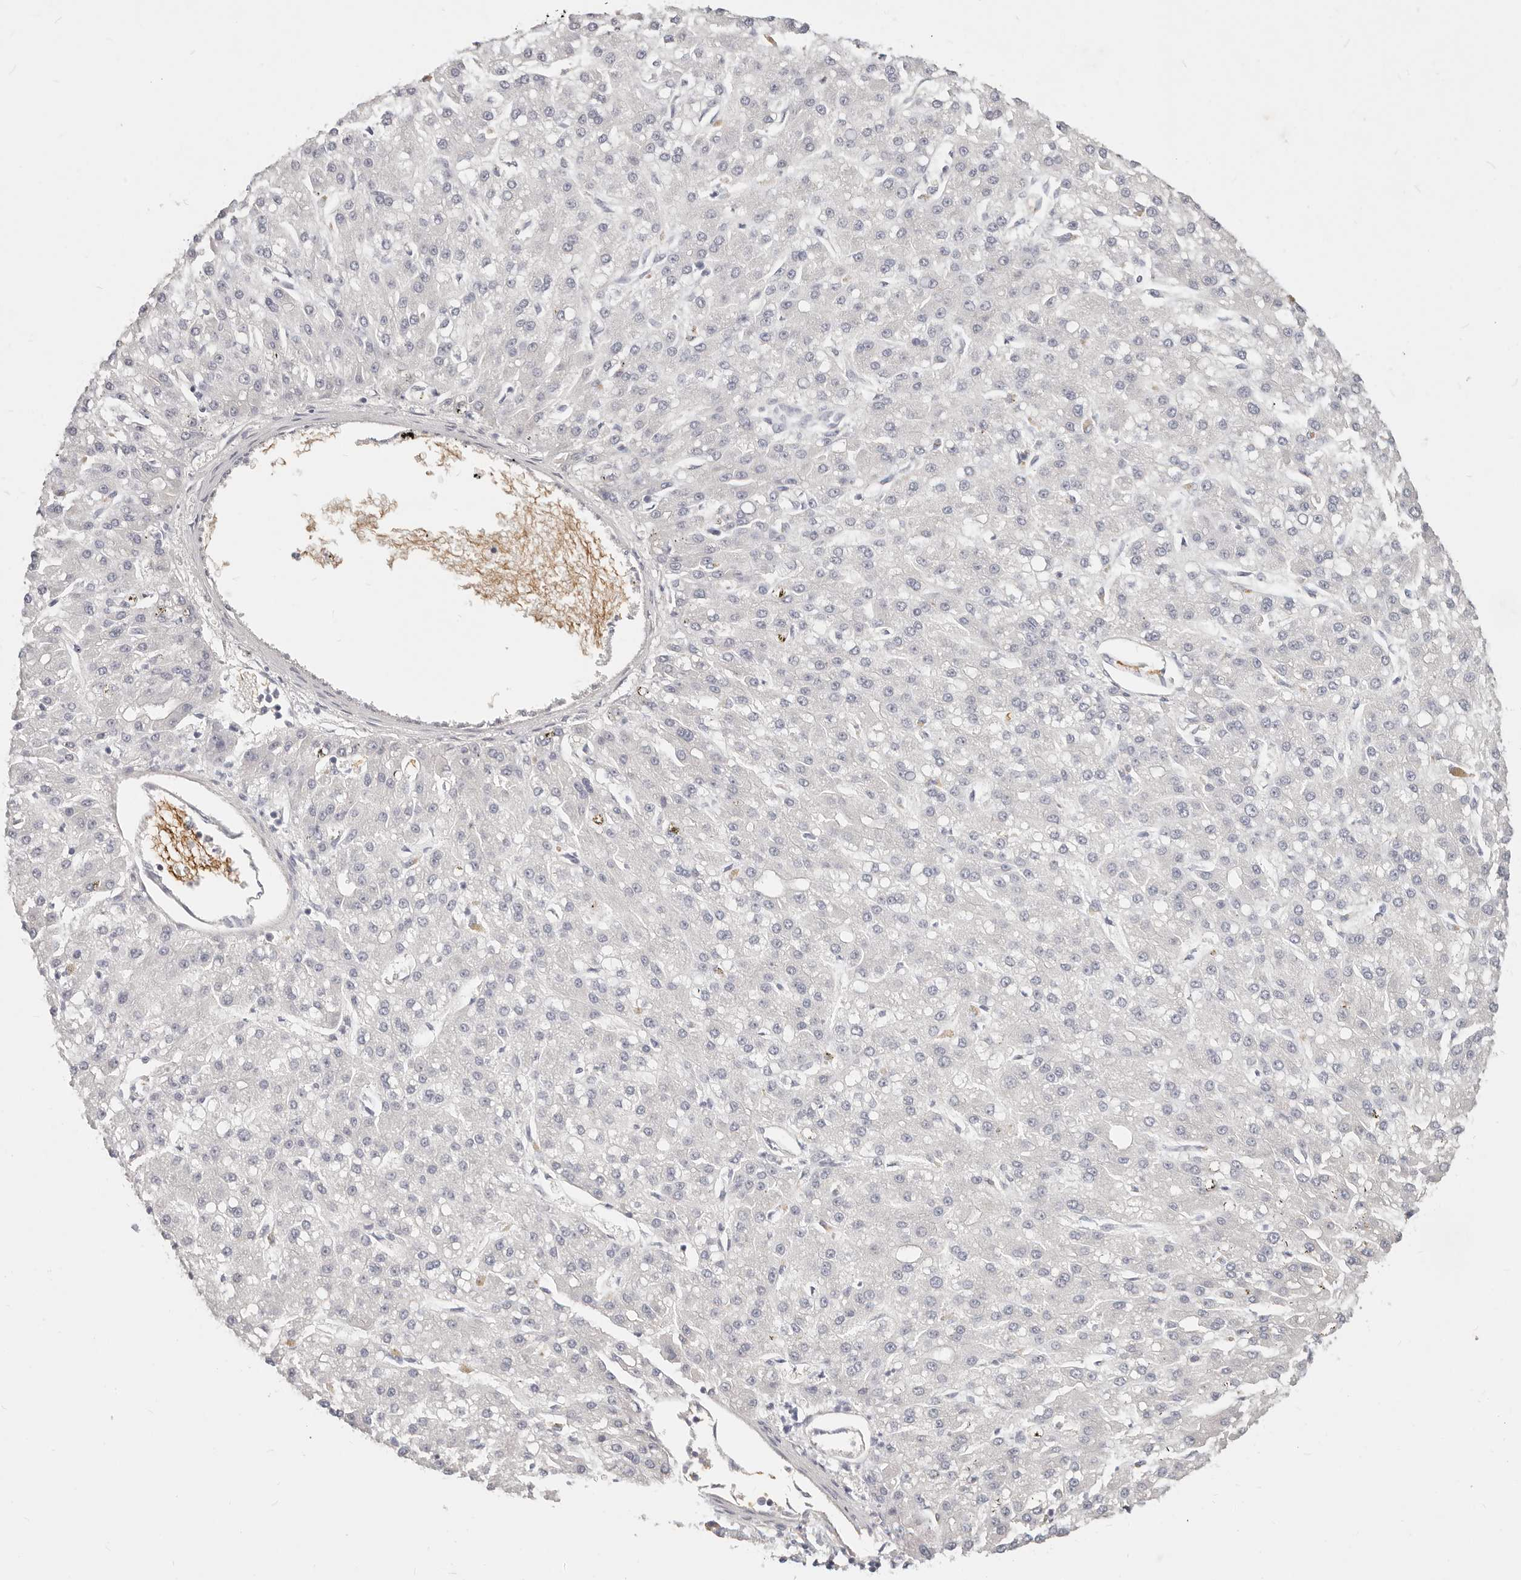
{"staining": {"intensity": "negative", "quantity": "none", "location": "none"}, "tissue": "liver cancer", "cell_type": "Tumor cells", "image_type": "cancer", "snomed": [{"axis": "morphology", "description": "Carcinoma, Hepatocellular, NOS"}, {"axis": "topography", "description": "Liver"}], "caption": "Tumor cells are negative for brown protein staining in liver cancer.", "gene": "TMEM63B", "patient": {"sex": "male", "age": 67}}